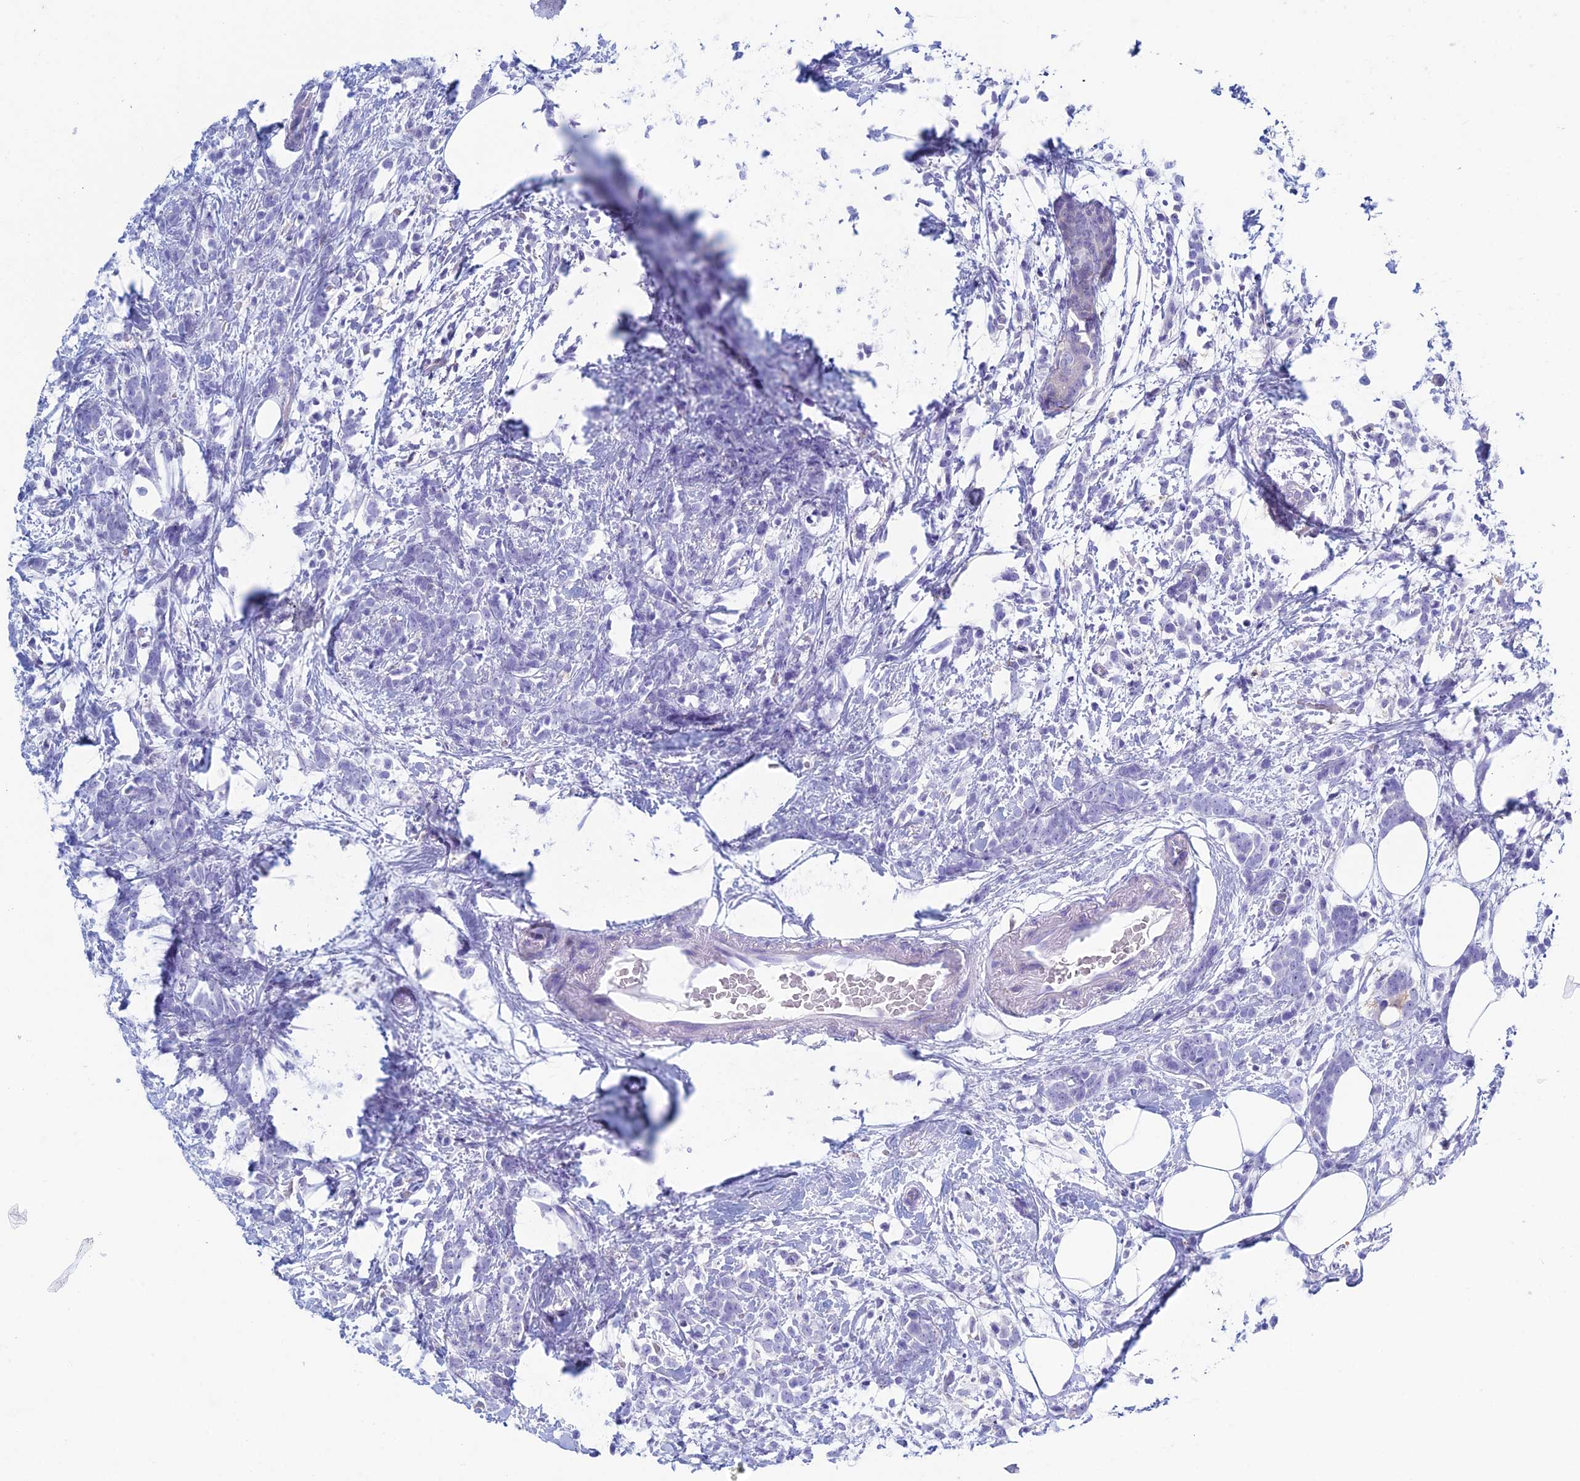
{"staining": {"intensity": "negative", "quantity": "none", "location": "none"}, "tissue": "breast cancer", "cell_type": "Tumor cells", "image_type": "cancer", "snomed": [{"axis": "morphology", "description": "Lobular carcinoma"}, {"axis": "topography", "description": "Breast"}], "caption": "An image of breast cancer stained for a protein shows no brown staining in tumor cells. (Stains: DAB (3,3'-diaminobenzidine) IHC with hematoxylin counter stain, Microscopy: brightfield microscopy at high magnification).", "gene": "KCNK17", "patient": {"sex": "female", "age": 58}}